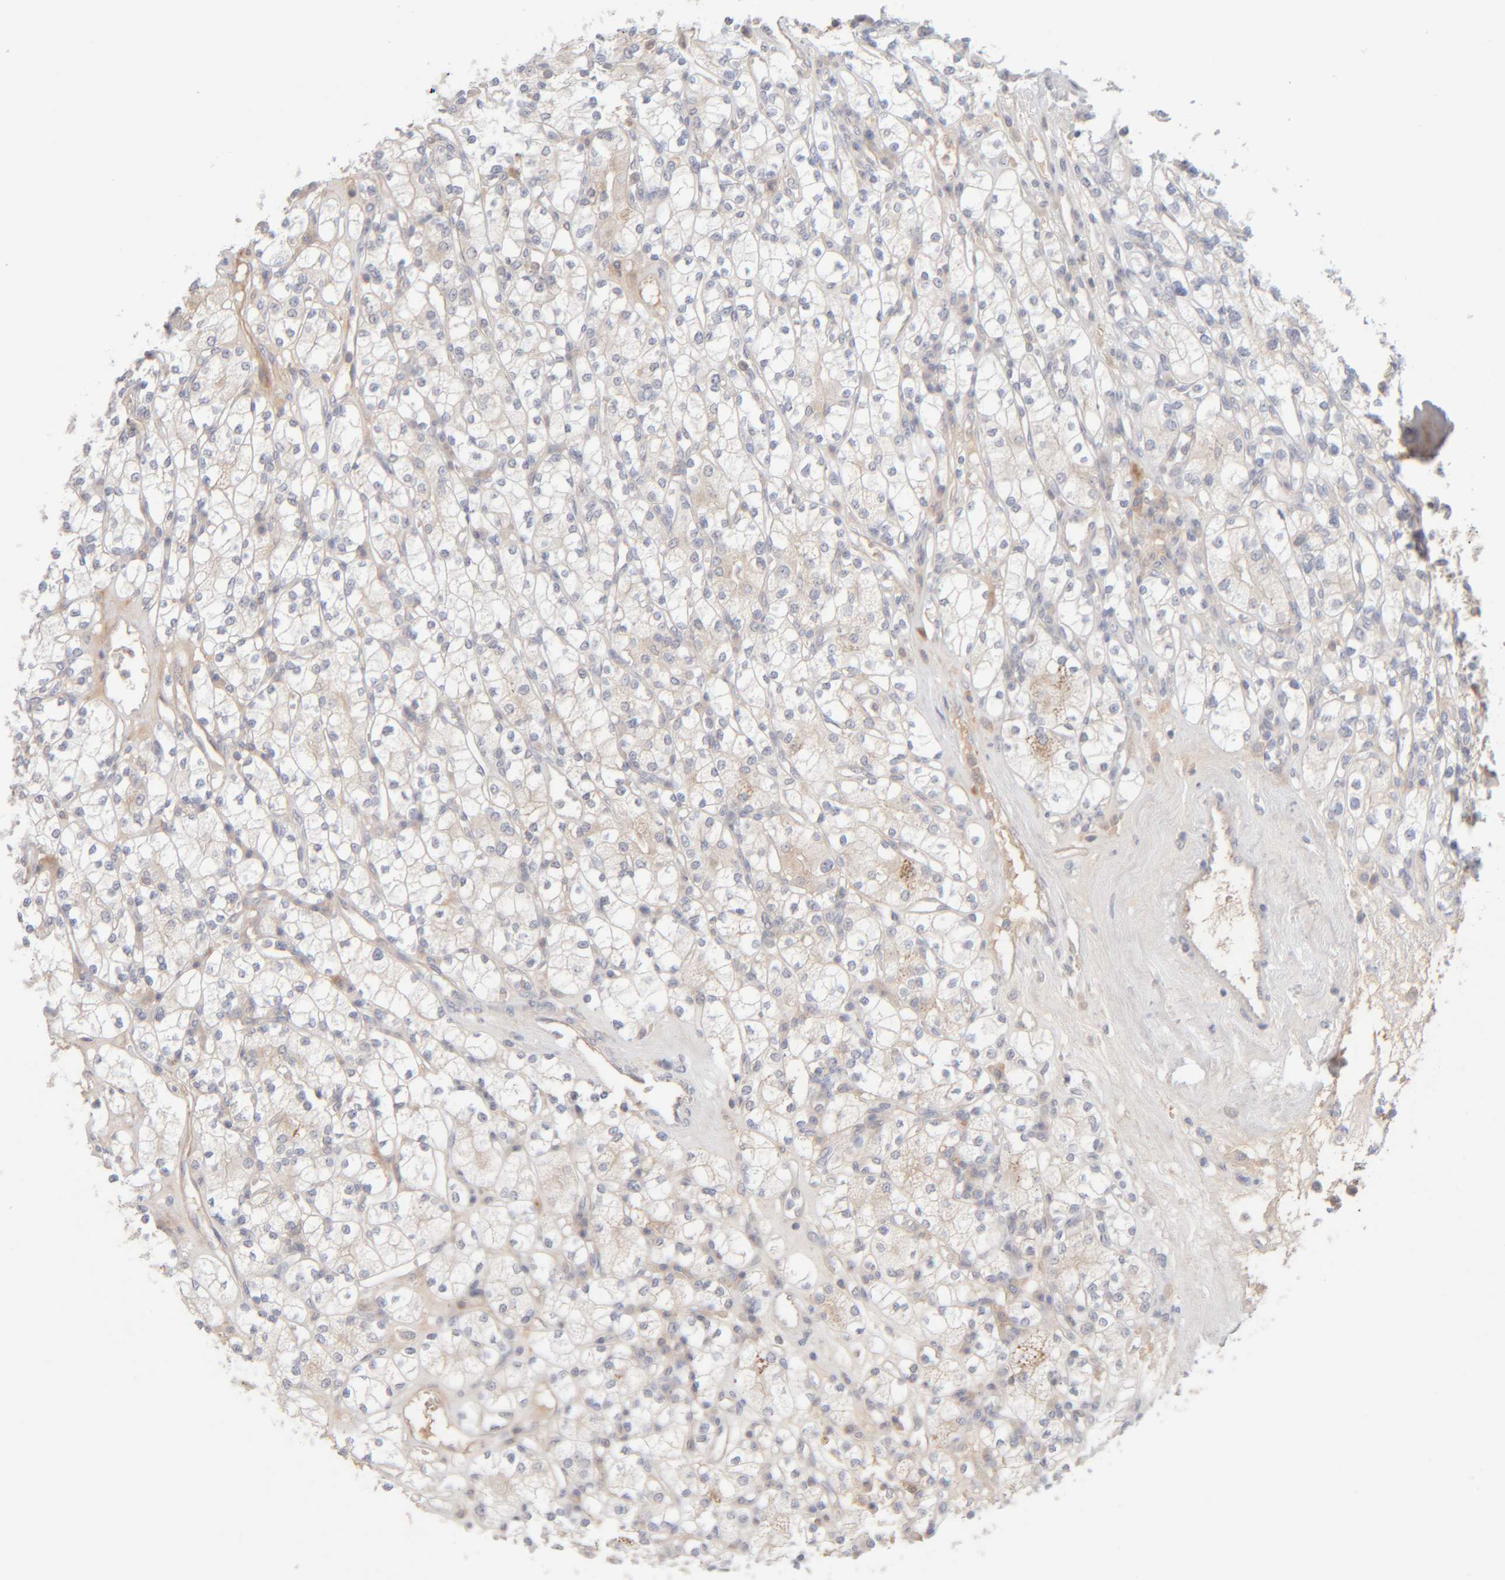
{"staining": {"intensity": "weak", "quantity": "<25%", "location": "cytoplasmic/membranous"}, "tissue": "renal cancer", "cell_type": "Tumor cells", "image_type": "cancer", "snomed": [{"axis": "morphology", "description": "Adenocarcinoma, NOS"}, {"axis": "topography", "description": "Kidney"}], "caption": "Renal adenocarcinoma was stained to show a protein in brown. There is no significant expression in tumor cells.", "gene": "CHKA", "patient": {"sex": "male", "age": 77}}